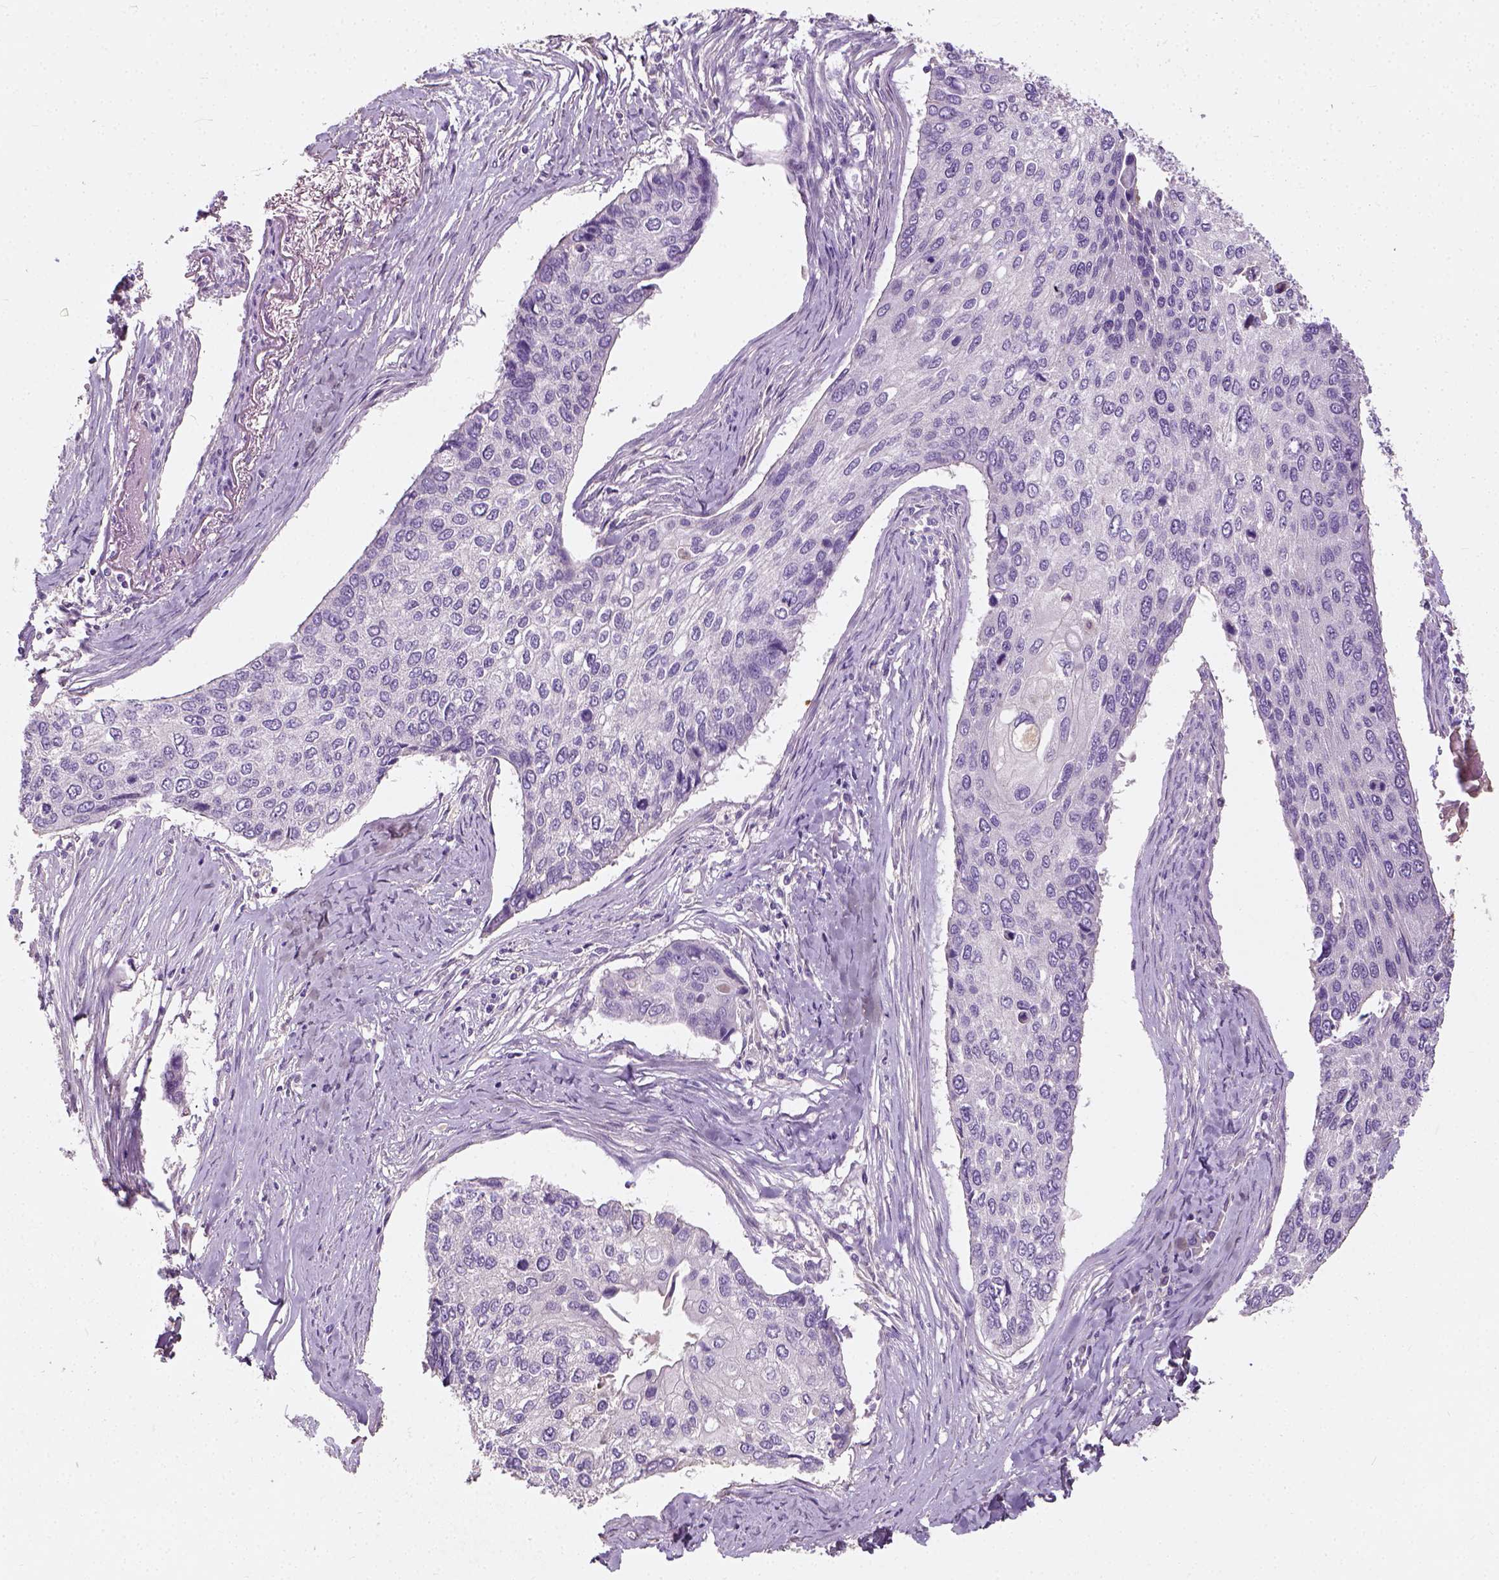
{"staining": {"intensity": "negative", "quantity": "none", "location": "none"}, "tissue": "lung cancer", "cell_type": "Tumor cells", "image_type": "cancer", "snomed": [{"axis": "morphology", "description": "Squamous cell carcinoma, NOS"}, {"axis": "morphology", "description": "Squamous cell carcinoma, metastatic, NOS"}, {"axis": "topography", "description": "Lung"}], "caption": "Micrograph shows no significant protein staining in tumor cells of lung cancer (metastatic squamous cell carcinoma).", "gene": "DHCR24", "patient": {"sex": "male", "age": 63}}